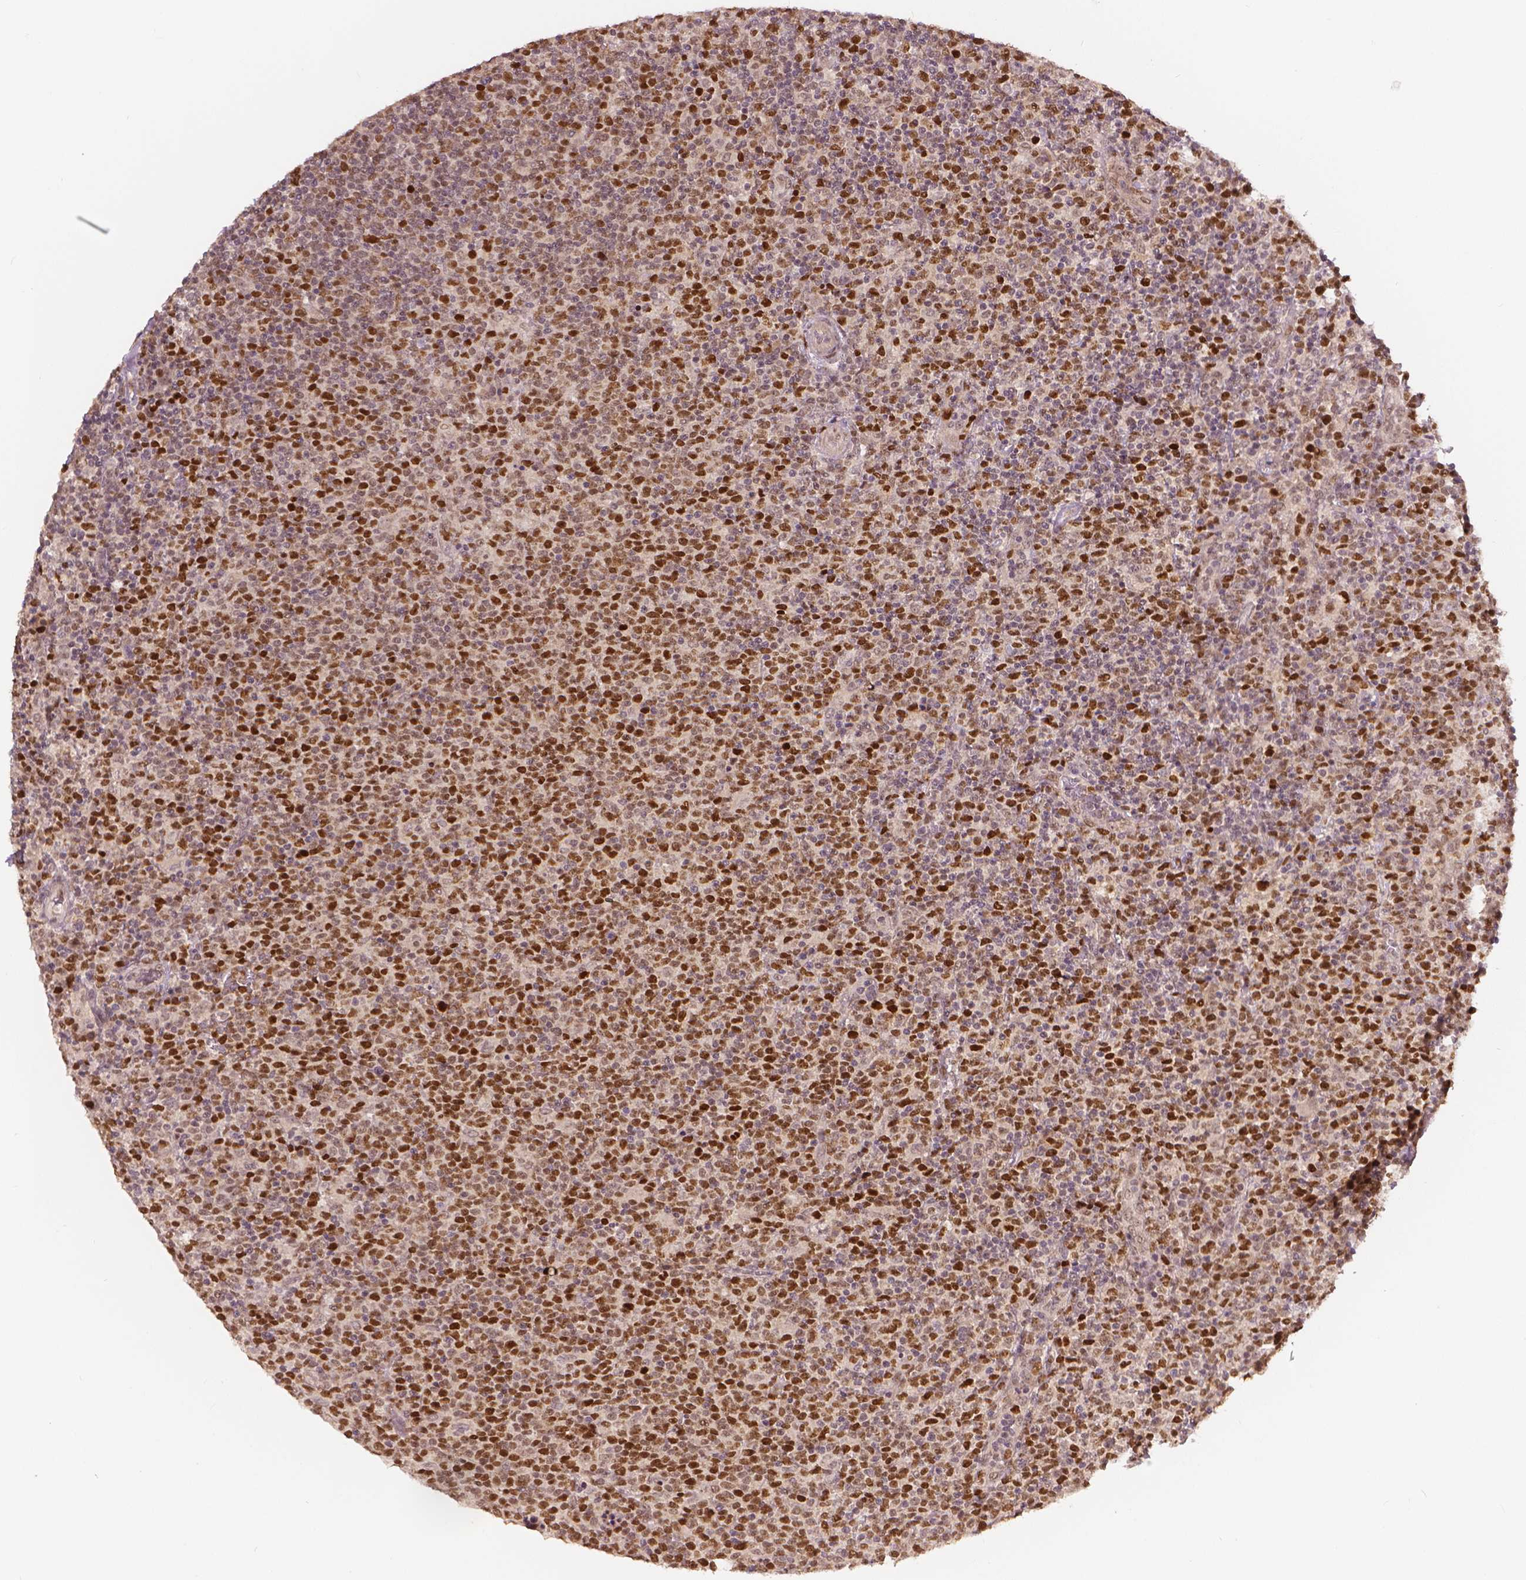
{"staining": {"intensity": "strong", "quantity": "25%-75%", "location": "nuclear"}, "tissue": "lymphoma", "cell_type": "Tumor cells", "image_type": "cancer", "snomed": [{"axis": "morphology", "description": "Malignant lymphoma, non-Hodgkin's type, High grade"}, {"axis": "topography", "description": "Lymph node"}], "caption": "The photomicrograph reveals staining of lymphoma, revealing strong nuclear protein positivity (brown color) within tumor cells. Nuclei are stained in blue.", "gene": "NSD2", "patient": {"sex": "male", "age": 61}}